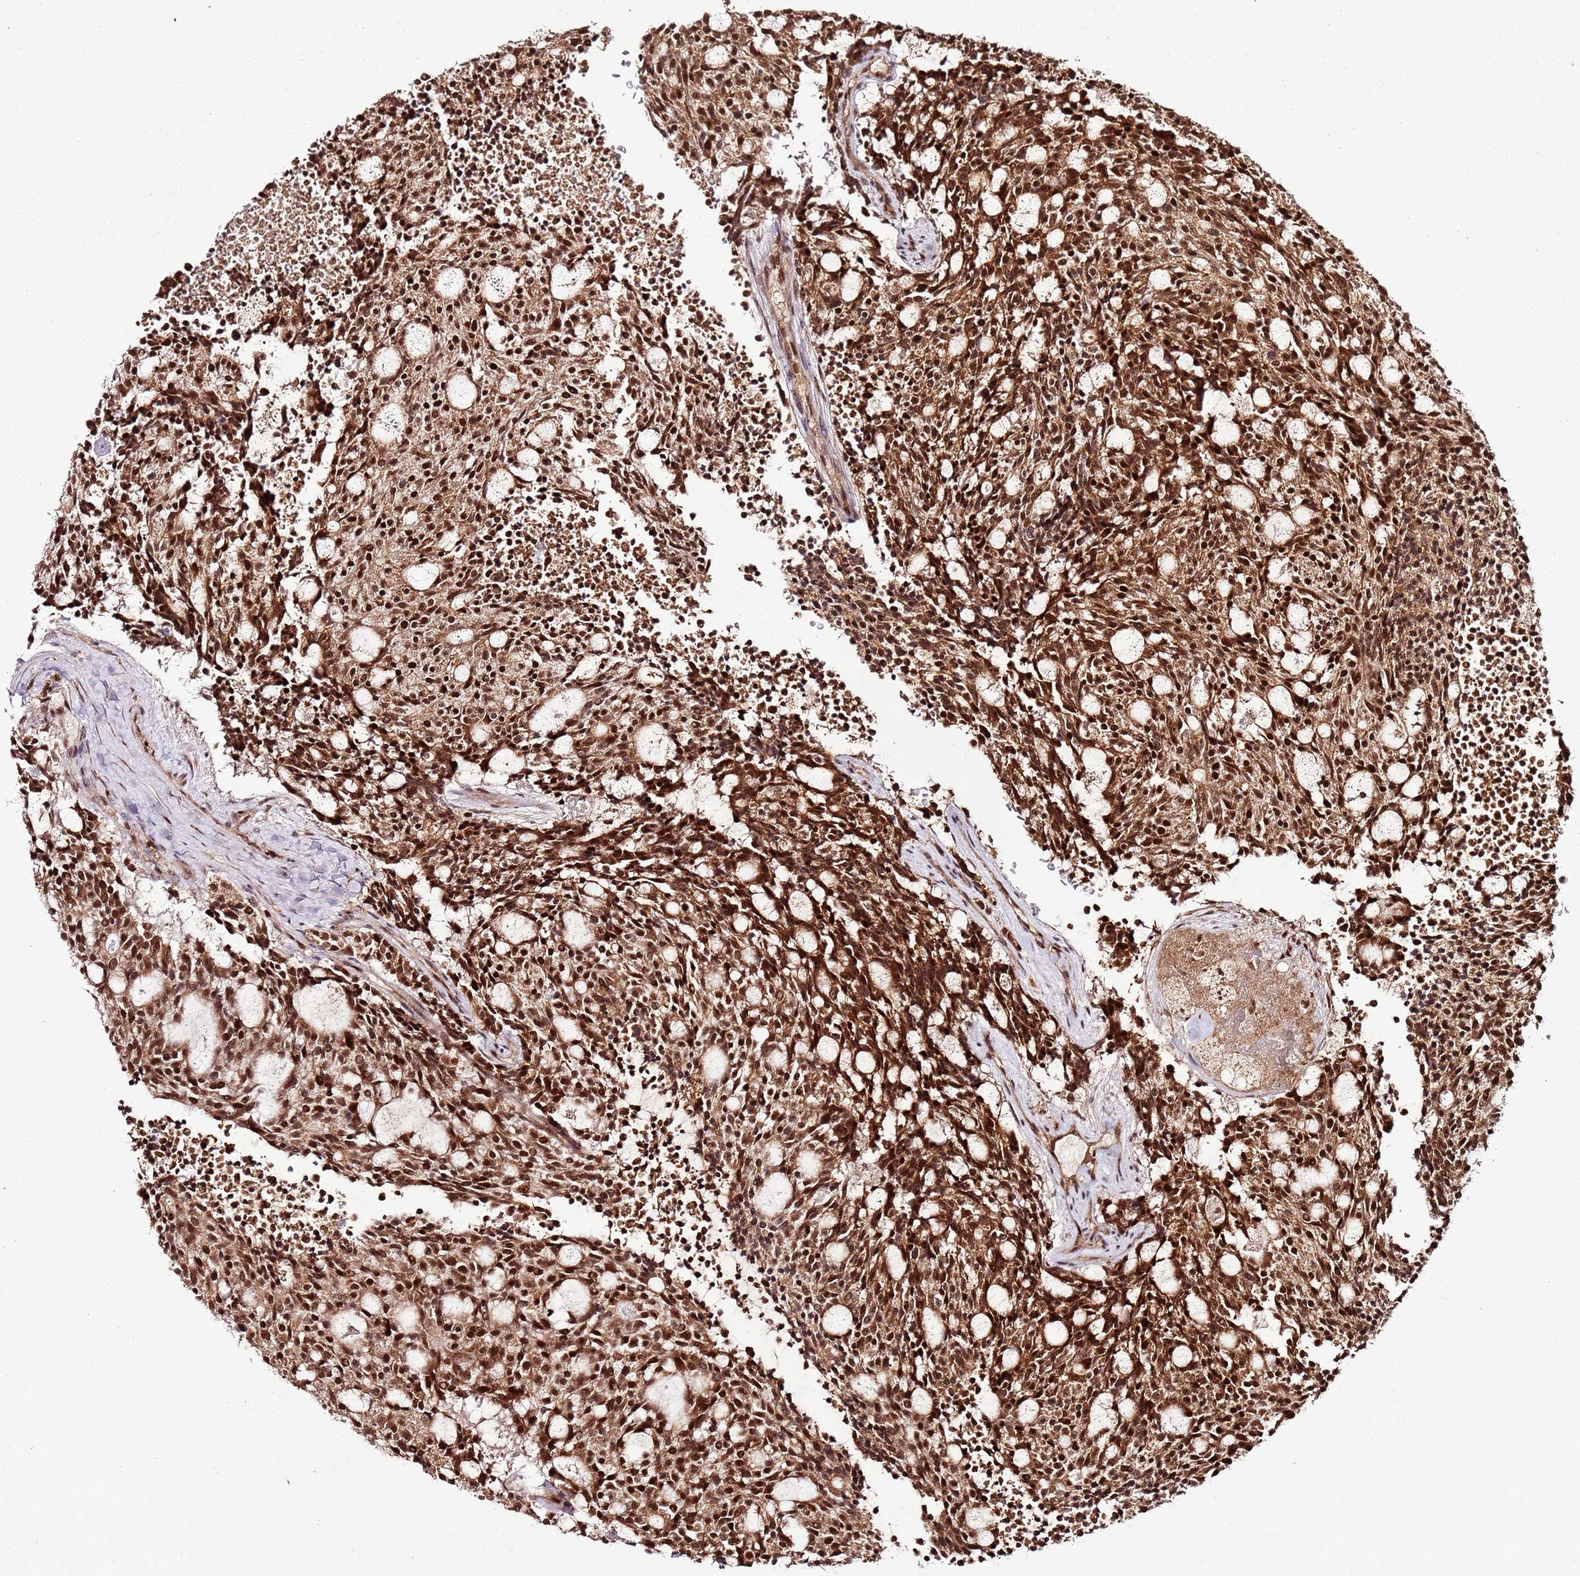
{"staining": {"intensity": "strong", "quantity": ">75%", "location": "nuclear"}, "tissue": "carcinoid", "cell_type": "Tumor cells", "image_type": "cancer", "snomed": [{"axis": "morphology", "description": "Carcinoid, malignant, NOS"}, {"axis": "topography", "description": "Pancreas"}], "caption": "Protein analysis of carcinoid tissue displays strong nuclear positivity in approximately >75% of tumor cells.", "gene": "XRN2", "patient": {"sex": "female", "age": 54}}